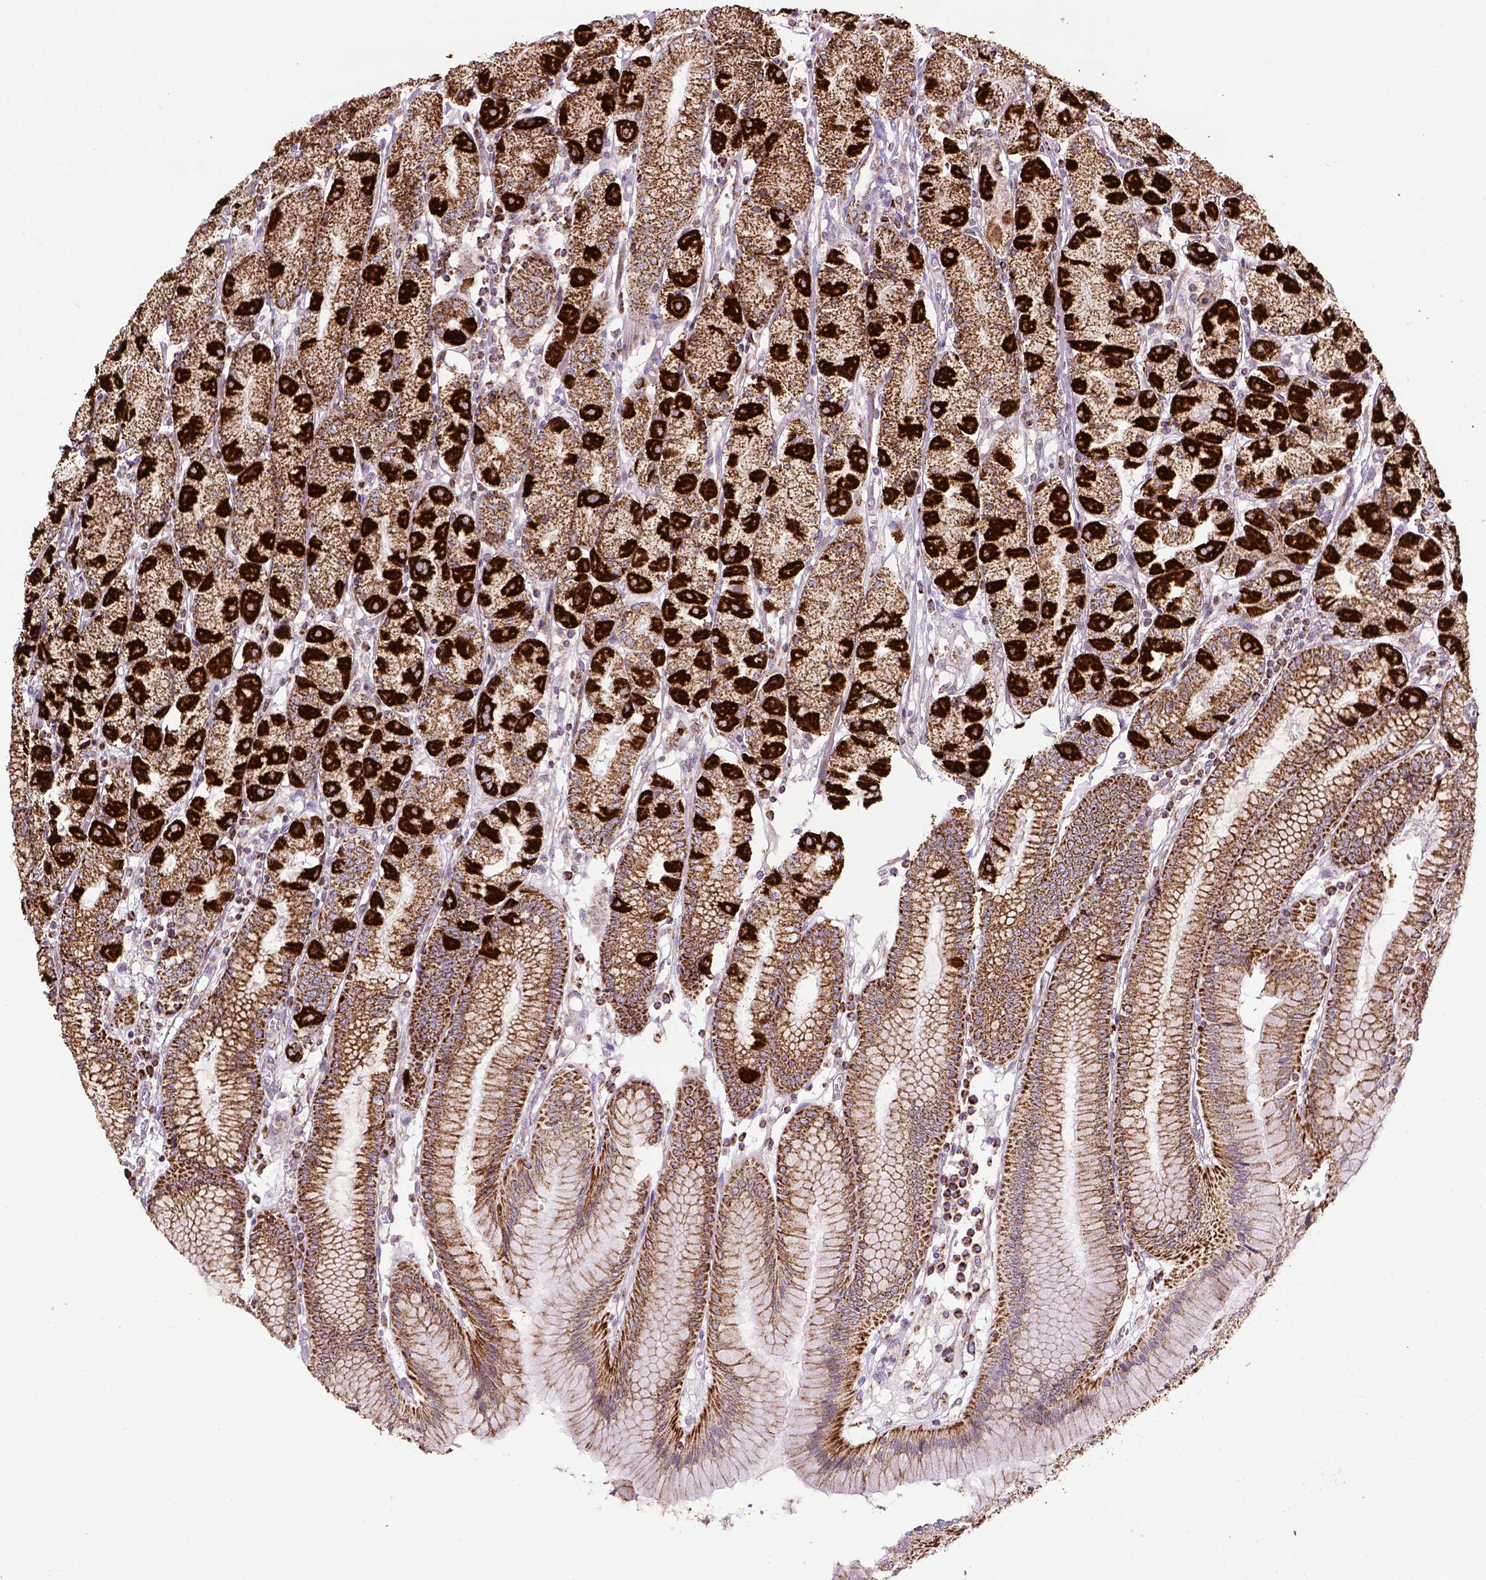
{"staining": {"intensity": "strong", "quantity": ">75%", "location": "cytoplasmic/membranous"}, "tissue": "stomach", "cell_type": "Glandular cells", "image_type": "normal", "snomed": [{"axis": "morphology", "description": "Normal tissue, NOS"}, {"axis": "topography", "description": "Stomach, upper"}], "caption": "IHC photomicrograph of normal stomach: stomach stained using immunohistochemistry shows high levels of strong protein expression localized specifically in the cytoplasmic/membranous of glandular cells, appearing as a cytoplasmic/membranous brown color.", "gene": "MT", "patient": {"sex": "male", "age": 69}}